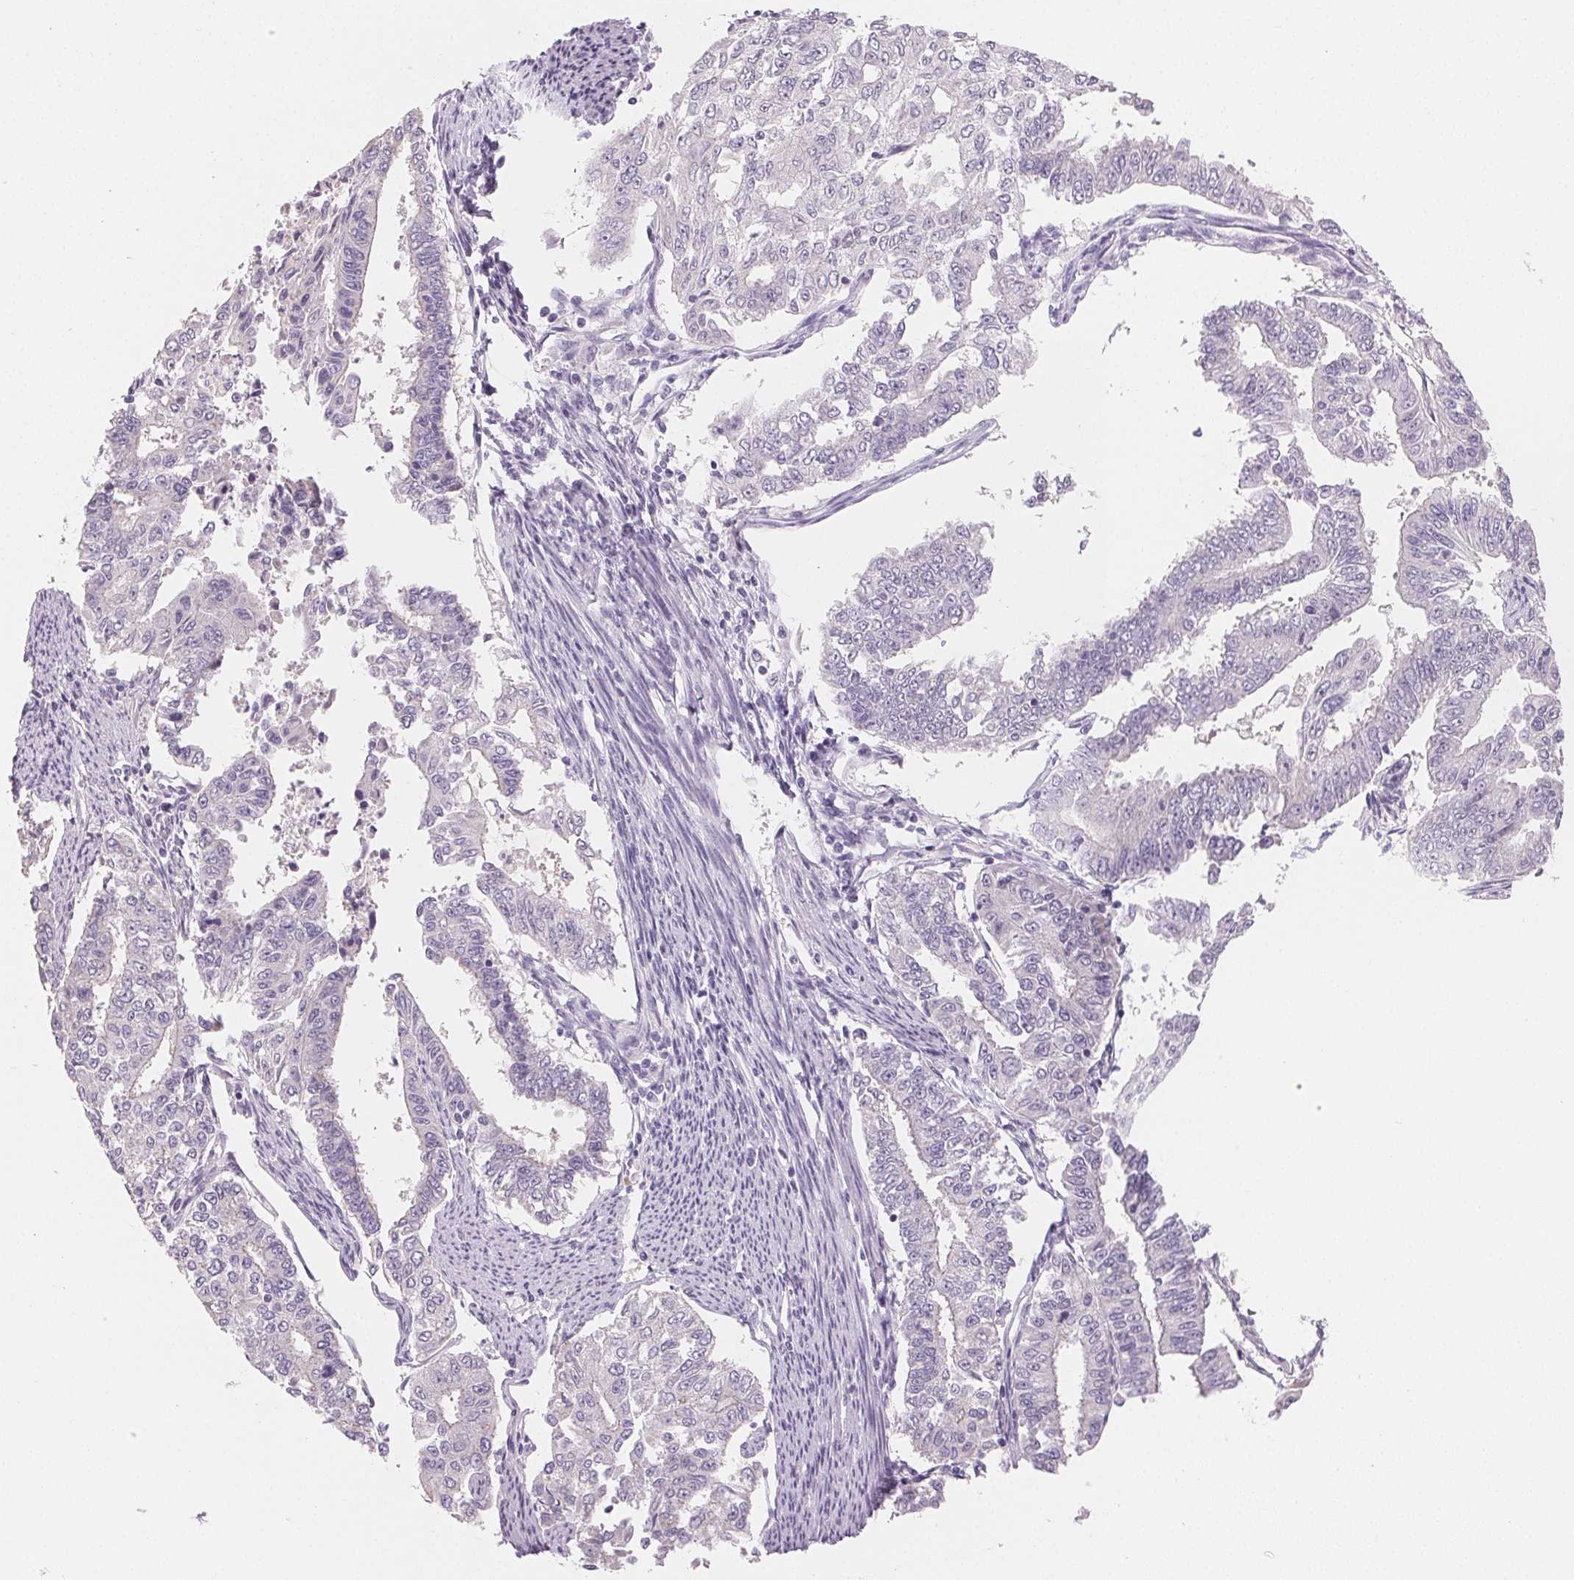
{"staining": {"intensity": "negative", "quantity": "none", "location": "none"}, "tissue": "endometrial cancer", "cell_type": "Tumor cells", "image_type": "cancer", "snomed": [{"axis": "morphology", "description": "Adenocarcinoma, NOS"}, {"axis": "topography", "description": "Uterus"}], "caption": "IHC of endometrial cancer demonstrates no staining in tumor cells. (DAB IHC, high magnification).", "gene": "SFTPD", "patient": {"sex": "female", "age": 59}}